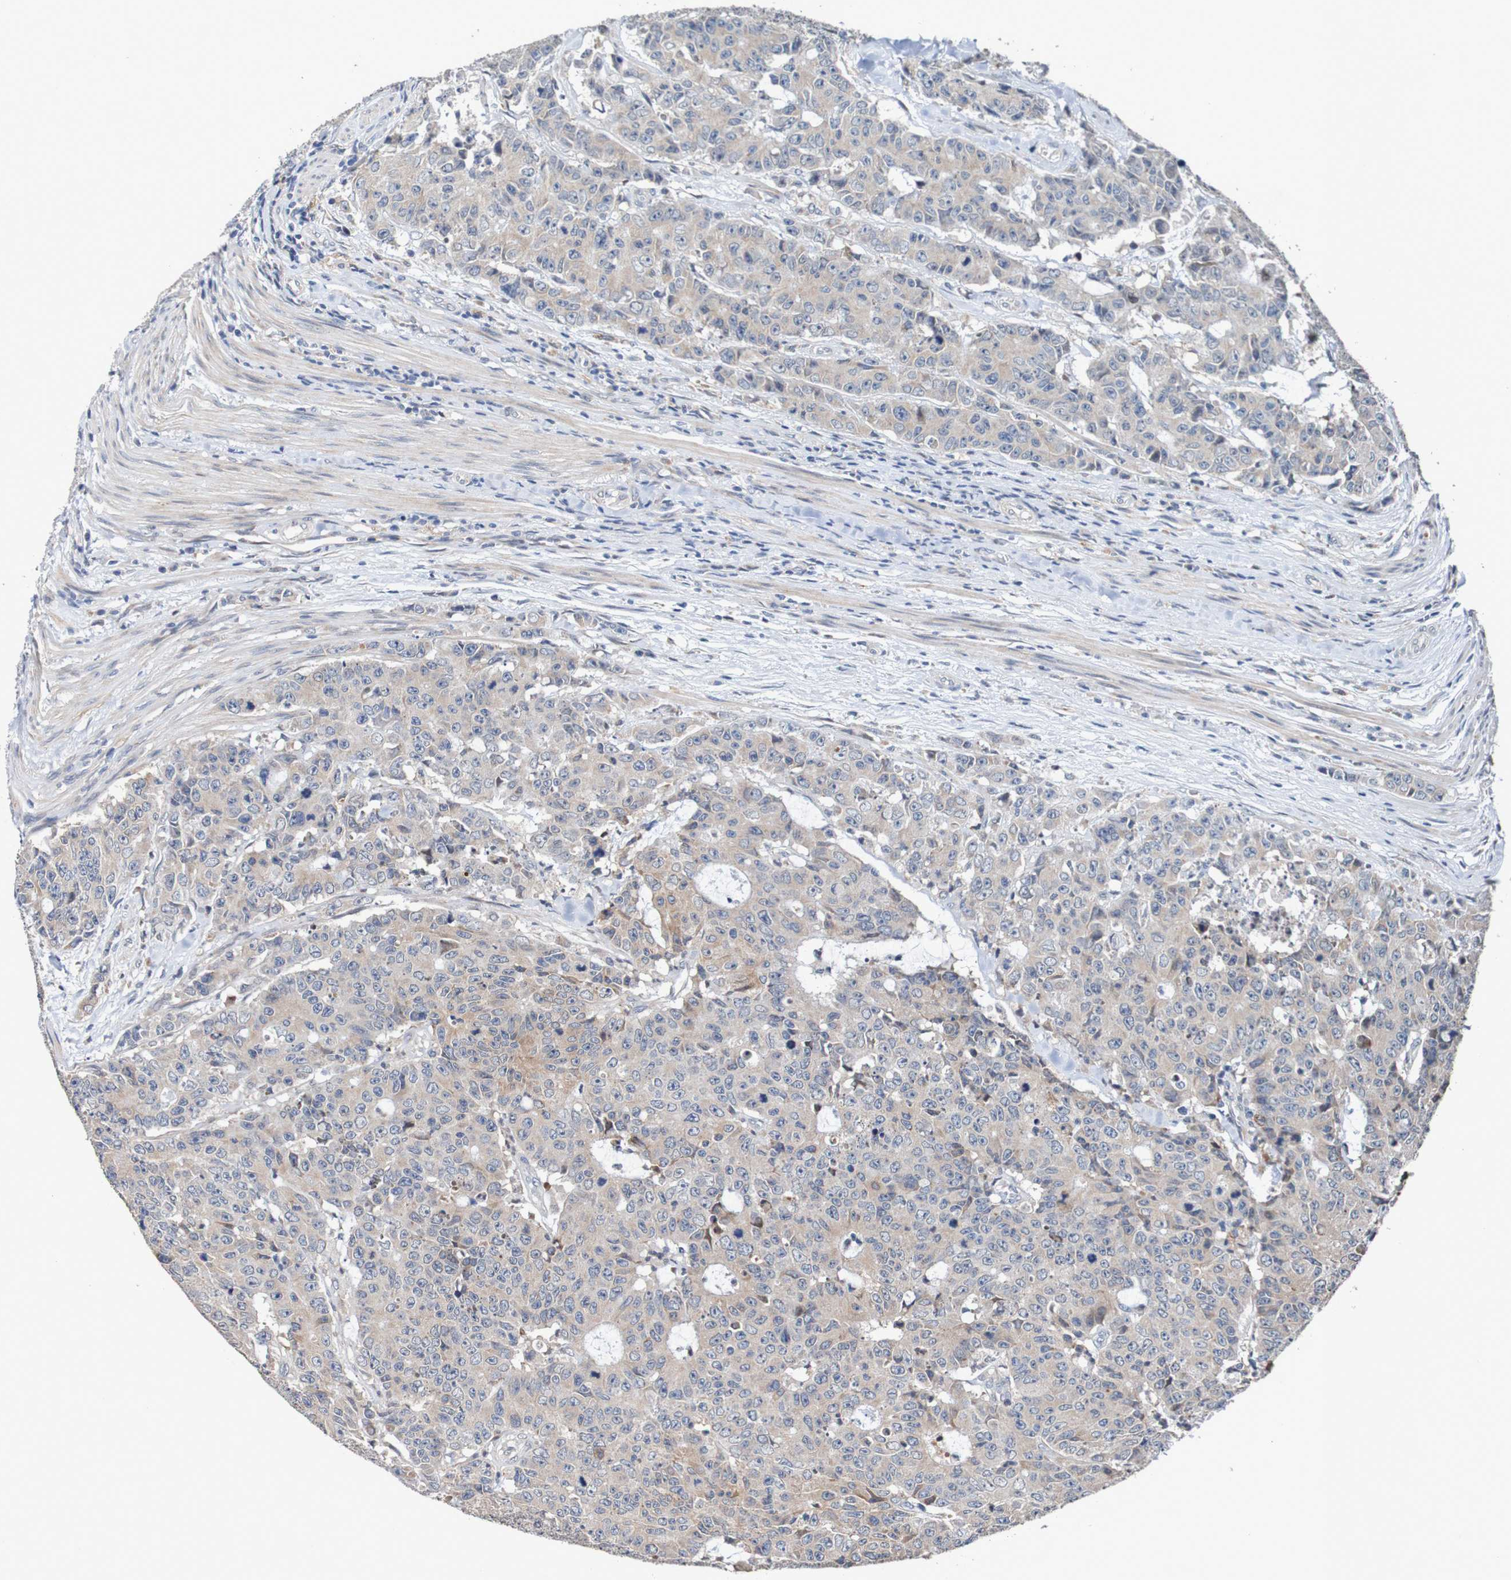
{"staining": {"intensity": "weak", "quantity": "25%-75%", "location": "cytoplasmic/membranous"}, "tissue": "colorectal cancer", "cell_type": "Tumor cells", "image_type": "cancer", "snomed": [{"axis": "morphology", "description": "Adenocarcinoma, NOS"}, {"axis": "topography", "description": "Colon"}], "caption": "Weak cytoplasmic/membranous protein staining is present in approximately 25%-75% of tumor cells in adenocarcinoma (colorectal).", "gene": "FIBP", "patient": {"sex": "female", "age": 86}}